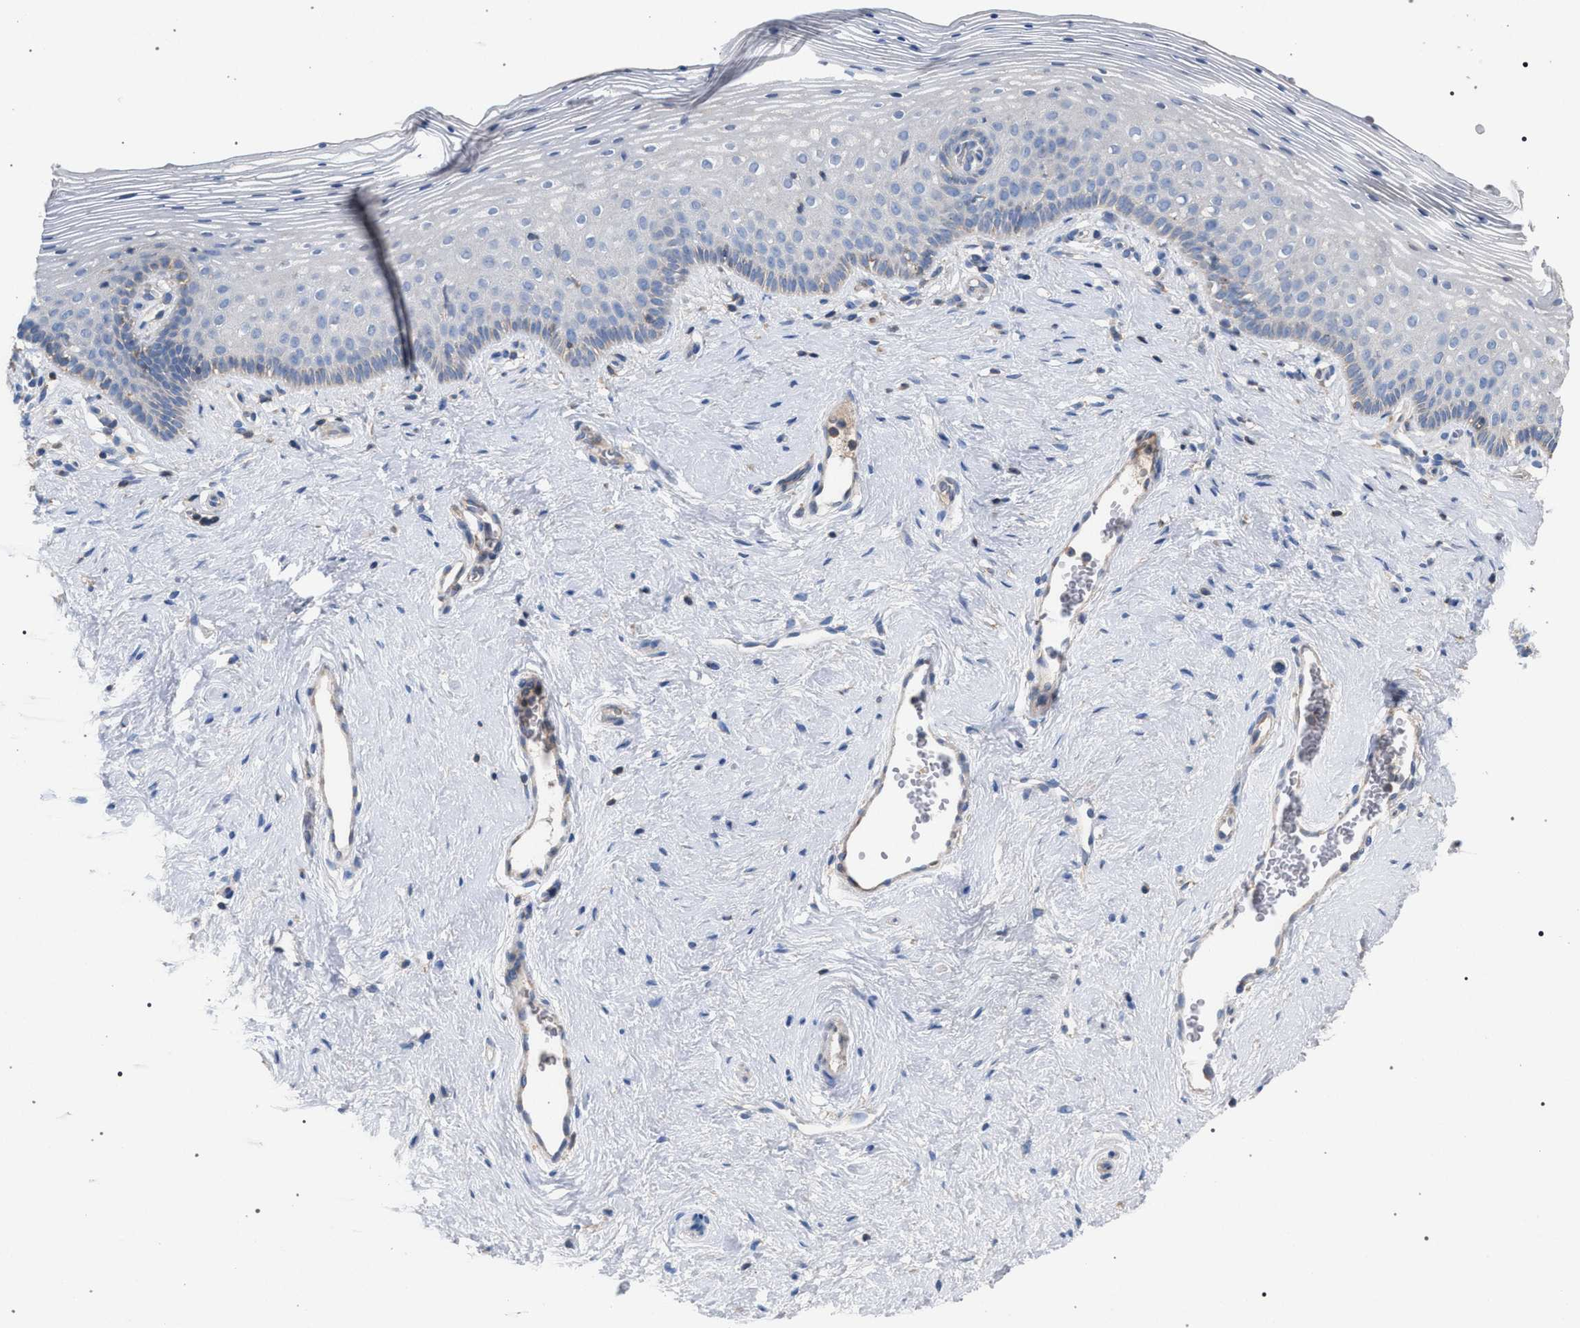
{"staining": {"intensity": "negative", "quantity": "none", "location": "none"}, "tissue": "vagina", "cell_type": "Squamous epithelial cells", "image_type": "normal", "snomed": [{"axis": "morphology", "description": "Normal tissue, NOS"}, {"axis": "topography", "description": "Vagina"}], "caption": "Vagina stained for a protein using immunohistochemistry (IHC) shows no positivity squamous epithelial cells.", "gene": "VPS13A", "patient": {"sex": "female", "age": 32}}